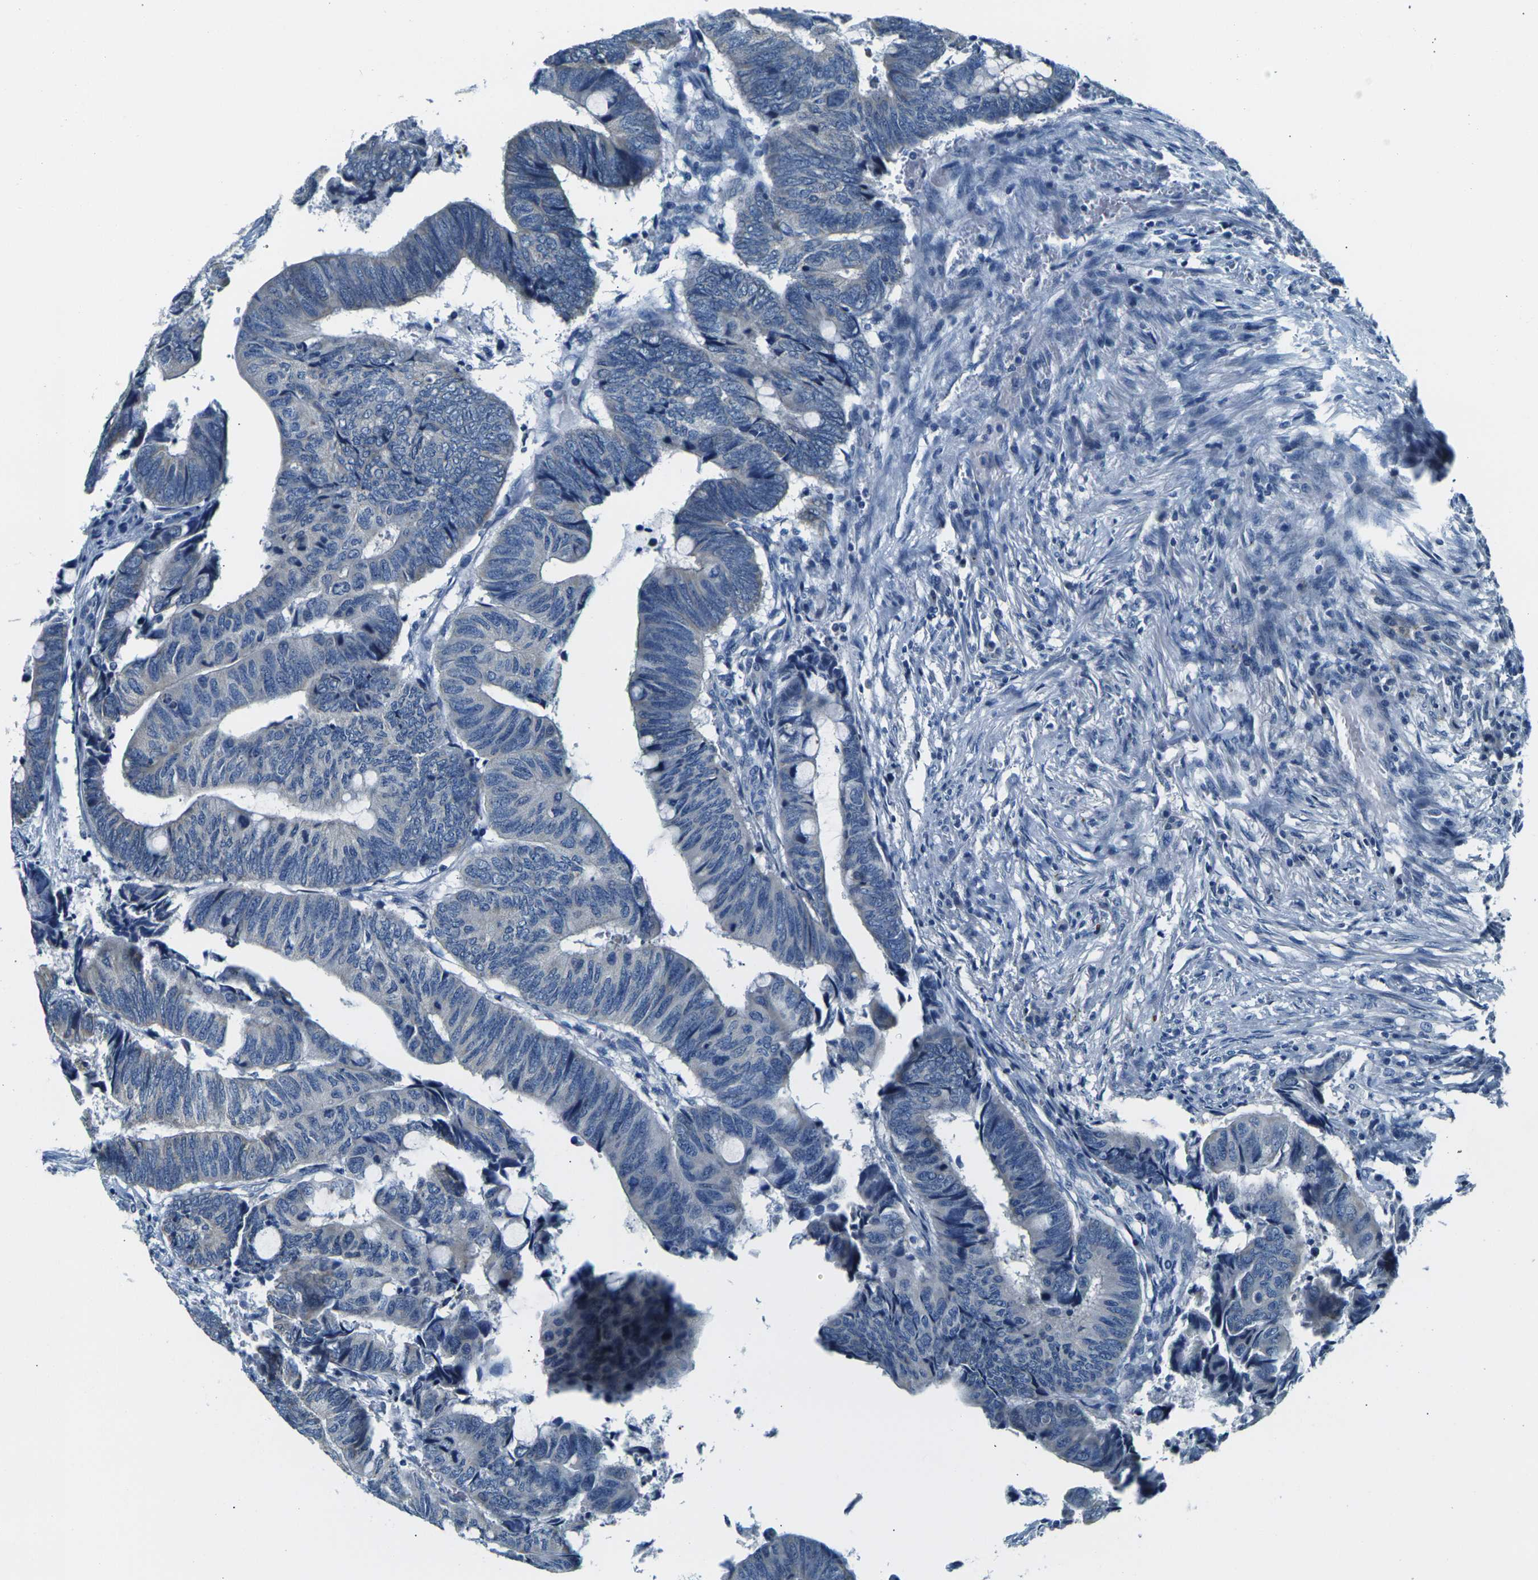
{"staining": {"intensity": "negative", "quantity": "none", "location": "none"}, "tissue": "colorectal cancer", "cell_type": "Tumor cells", "image_type": "cancer", "snomed": [{"axis": "morphology", "description": "Normal tissue, NOS"}, {"axis": "morphology", "description": "Adenocarcinoma, NOS"}, {"axis": "topography", "description": "Rectum"}, {"axis": "topography", "description": "Peripheral nerve tissue"}], "caption": "The image shows no staining of tumor cells in adenocarcinoma (colorectal). (IHC, brightfield microscopy, high magnification).", "gene": "SHISAL2B", "patient": {"sex": "male", "age": 92}}